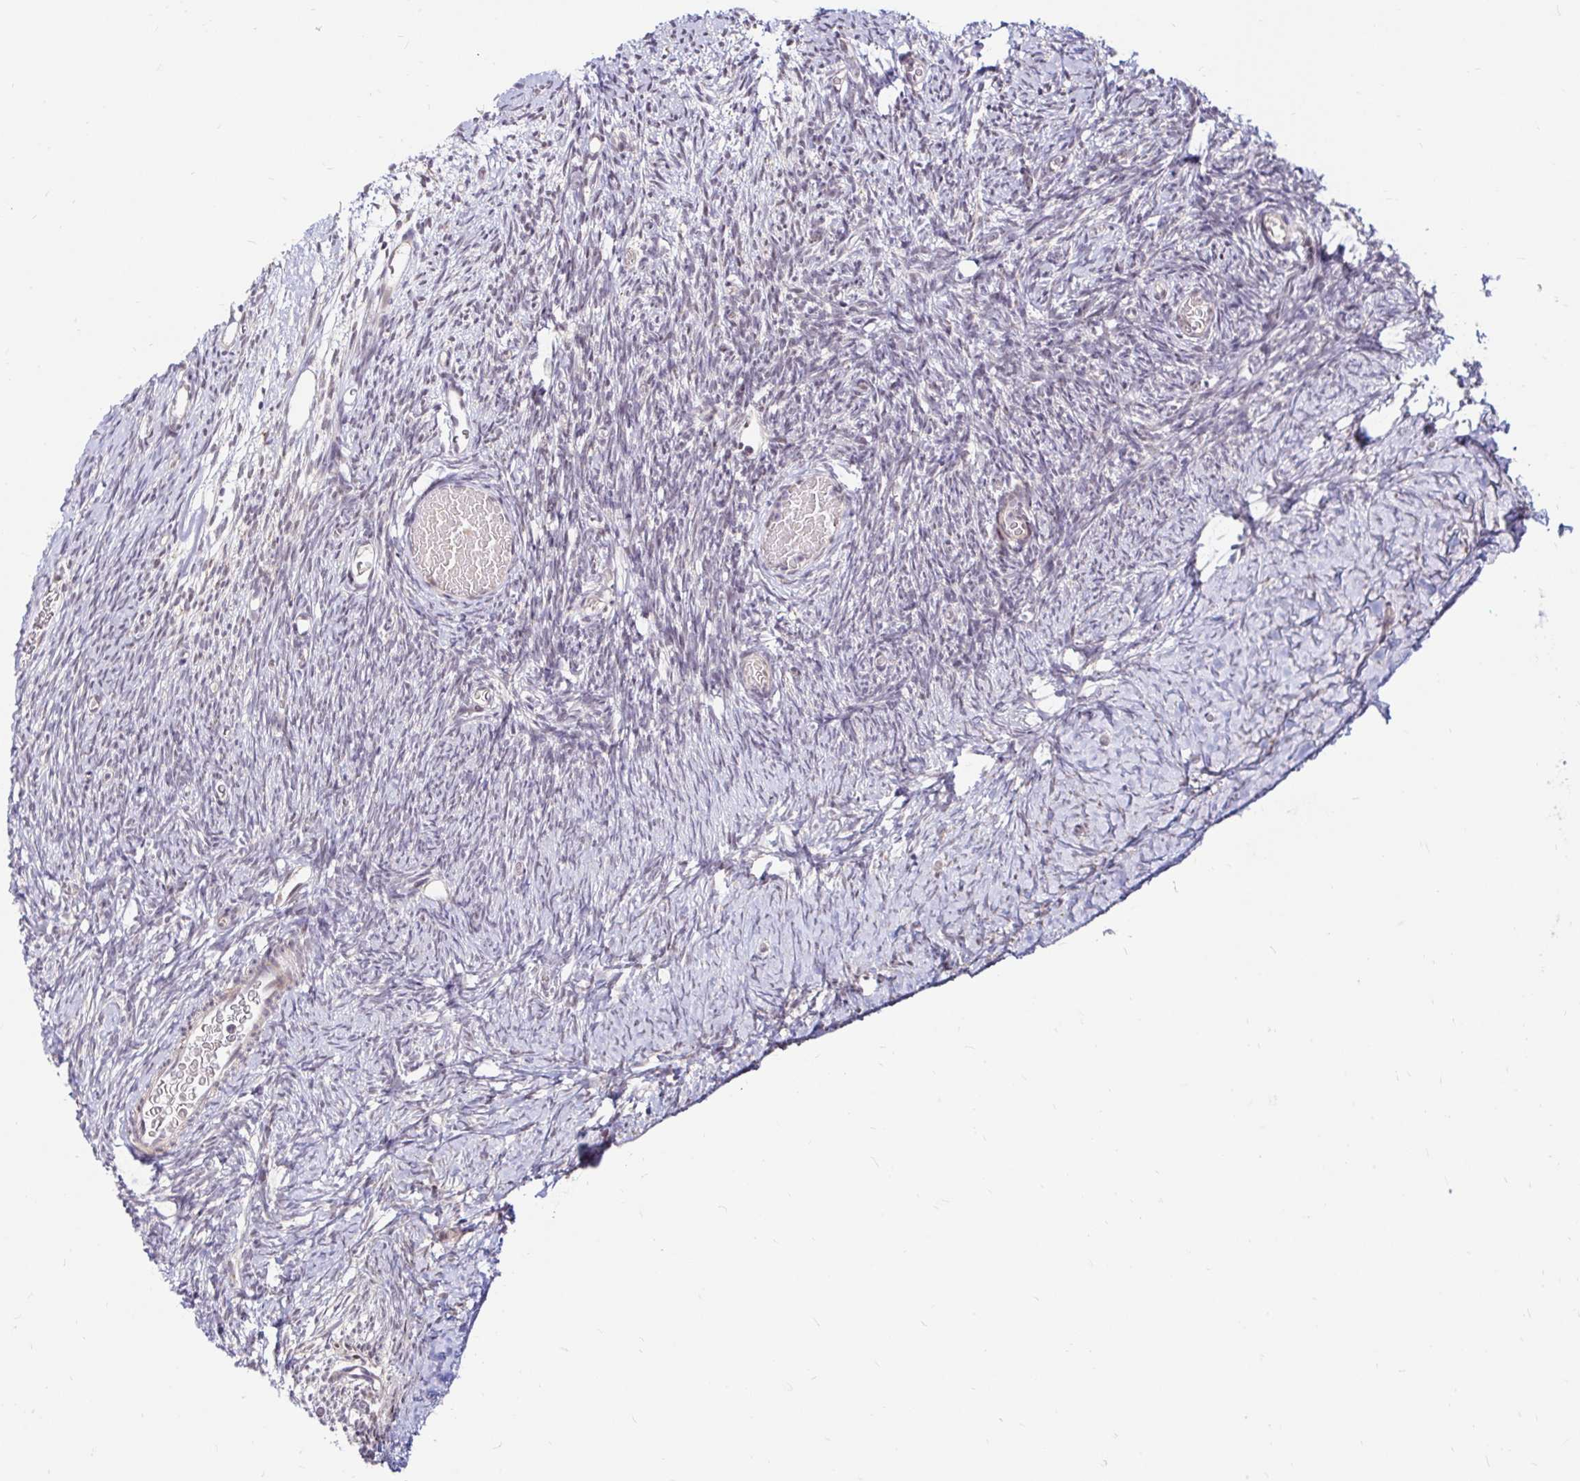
{"staining": {"intensity": "strong", "quantity": ">75%", "location": "cytoplasmic/membranous"}, "tissue": "ovary", "cell_type": "Follicle cells", "image_type": "normal", "snomed": [{"axis": "morphology", "description": "Normal tissue, NOS"}, {"axis": "topography", "description": "Ovary"}], "caption": "Immunohistochemical staining of benign human ovary reveals strong cytoplasmic/membranous protein staining in approximately >75% of follicle cells. (DAB (3,3'-diaminobenzidine) IHC with brightfield microscopy, high magnification).", "gene": "TIMM50", "patient": {"sex": "female", "age": 39}}